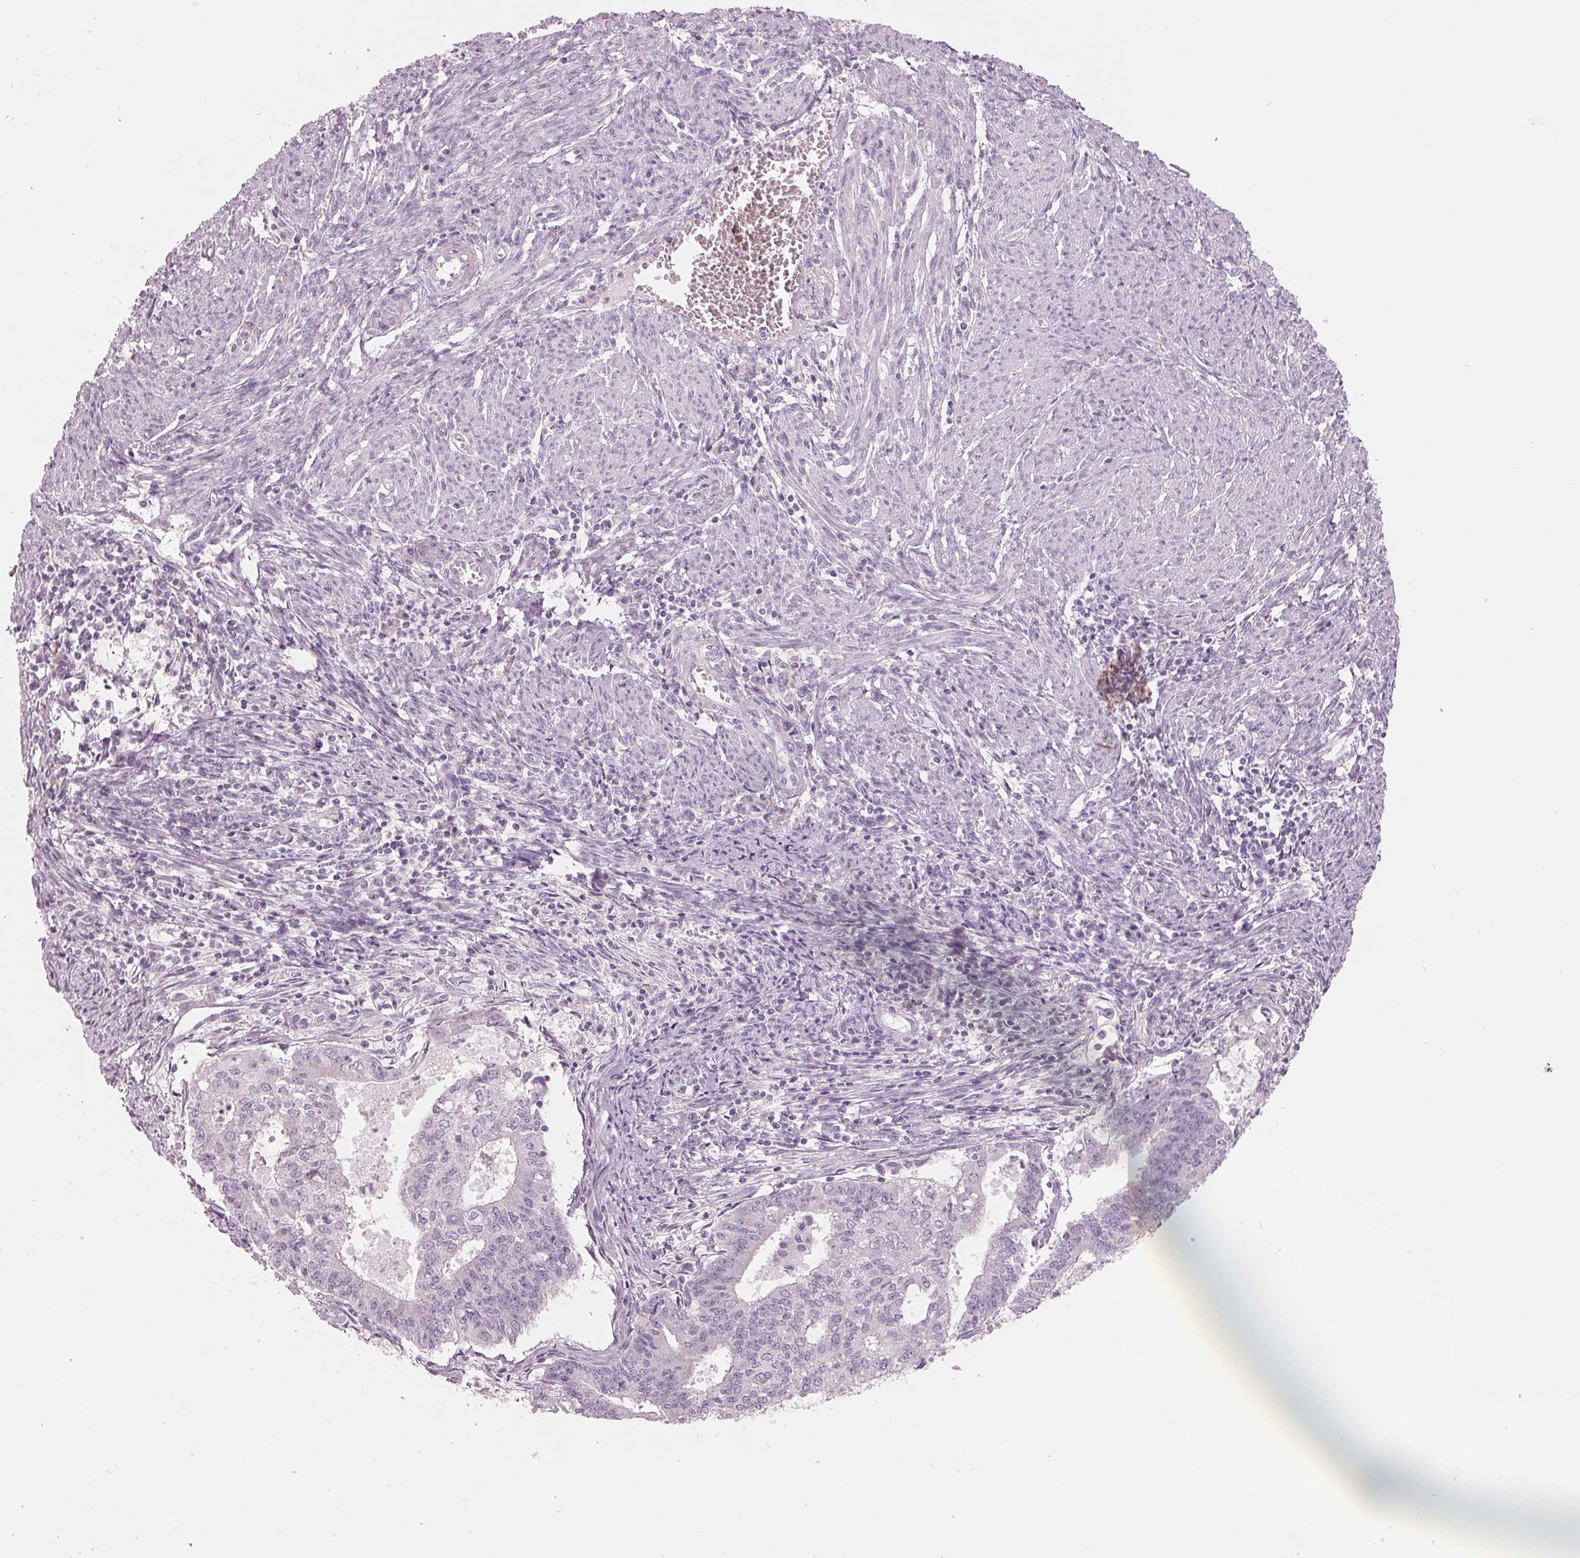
{"staining": {"intensity": "negative", "quantity": "none", "location": "none"}, "tissue": "endometrial cancer", "cell_type": "Tumor cells", "image_type": "cancer", "snomed": [{"axis": "morphology", "description": "Adenocarcinoma, NOS"}, {"axis": "topography", "description": "Endometrium"}], "caption": "Protein analysis of endometrial cancer (adenocarcinoma) exhibits no significant positivity in tumor cells.", "gene": "FTCD", "patient": {"sex": "female", "age": 61}}